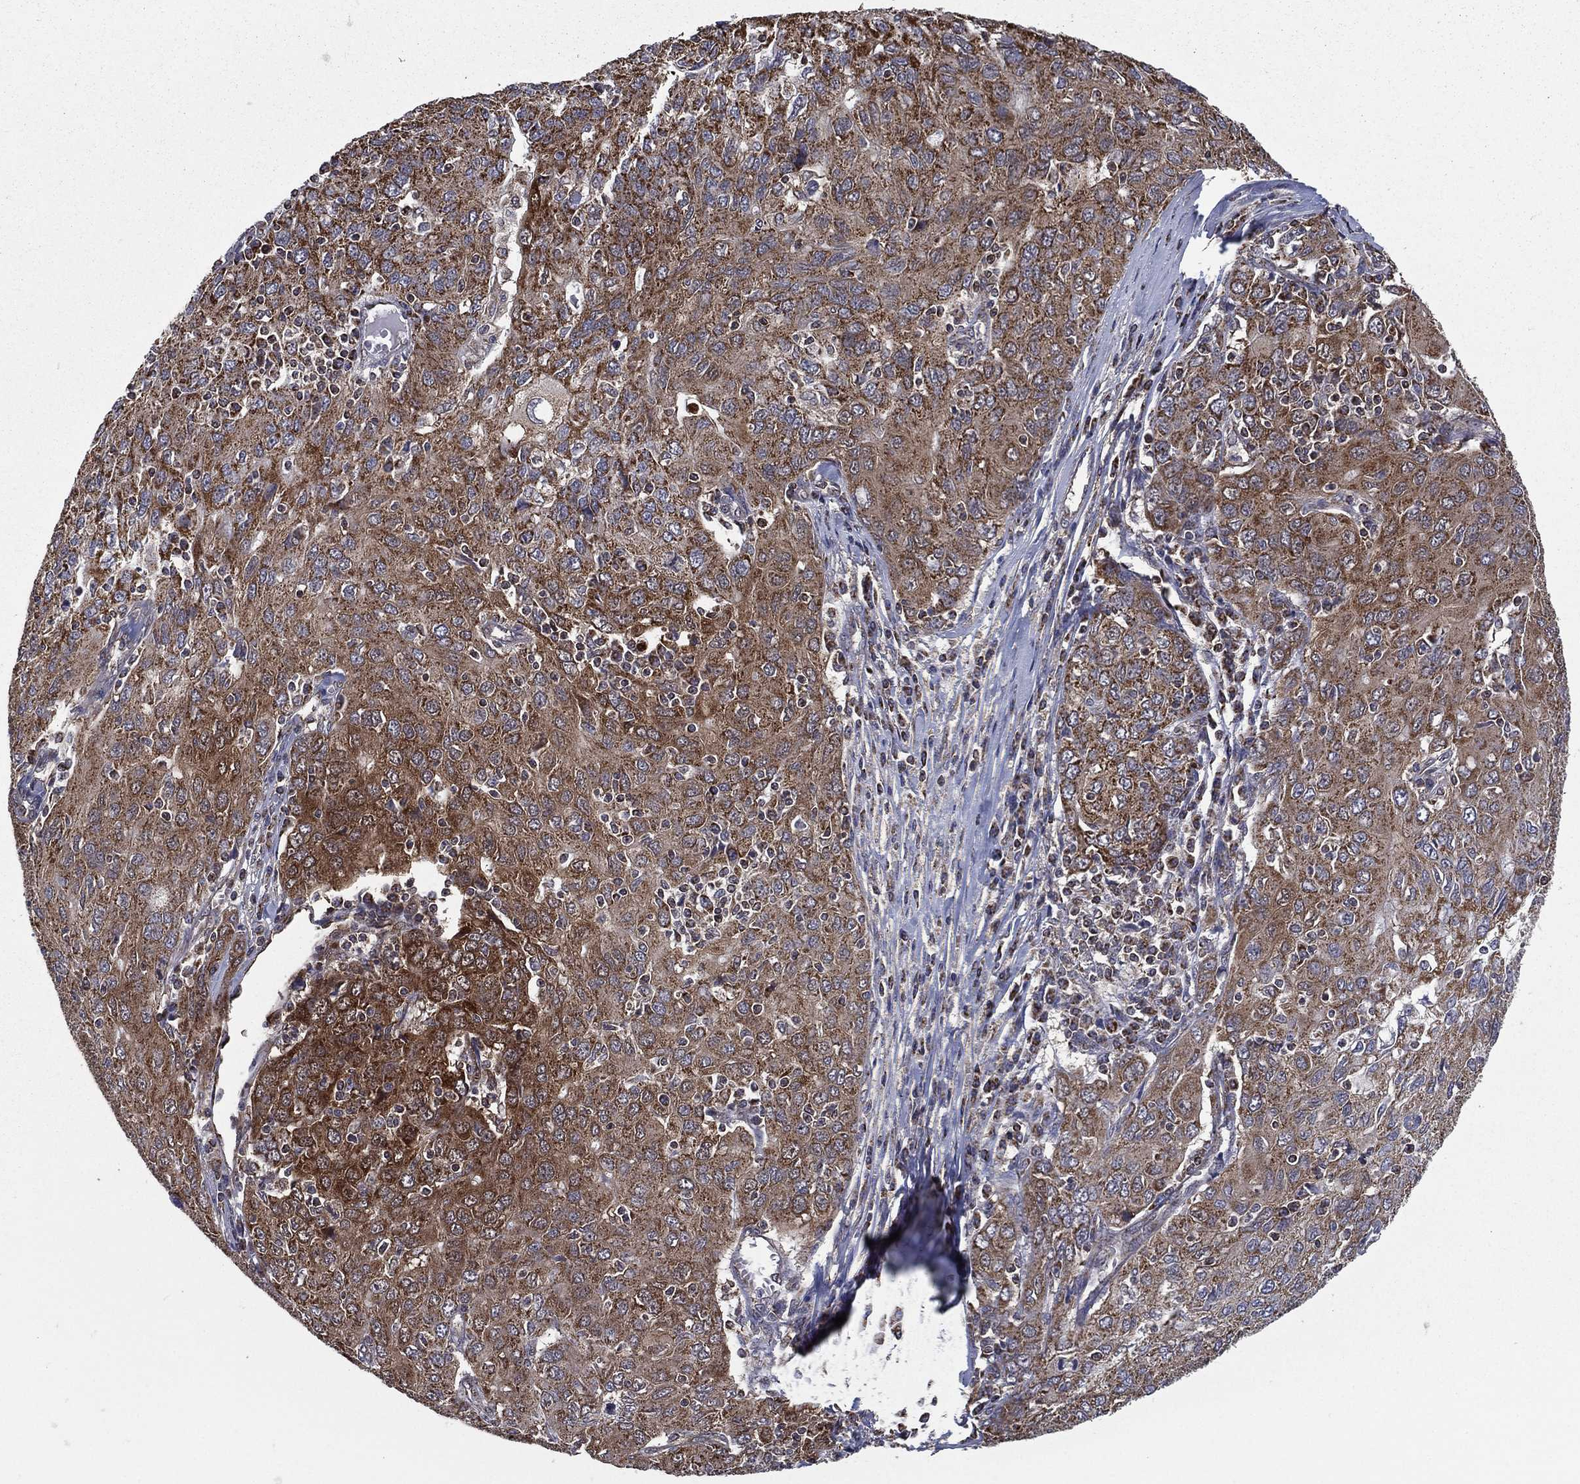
{"staining": {"intensity": "strong", "quantity": ">75%", "location": "cytoplasmic/membranous"}, "tissue": "ovarian cancer", "cell_type": "Tumor cells", "image_type": "cancer", "snomed": [{"axis": "morphology", "description": "Carcinoma, endometroid"}, {"axis": "topography", "description": "Ovary"}], "caption": "Immunohistochemistry (IHC) histopathology image of neoplastic tissue: ovarian endometroid carcinoma stained using immunohistochemistry displays high levels of strong protein expression localized specifically in the cytoplasmic/membranous of tumor cells, appearing as a cytoplasmic/membranous brown color.", "gene": "RIGI", "patient": {"sex": "female", "age": 50}}